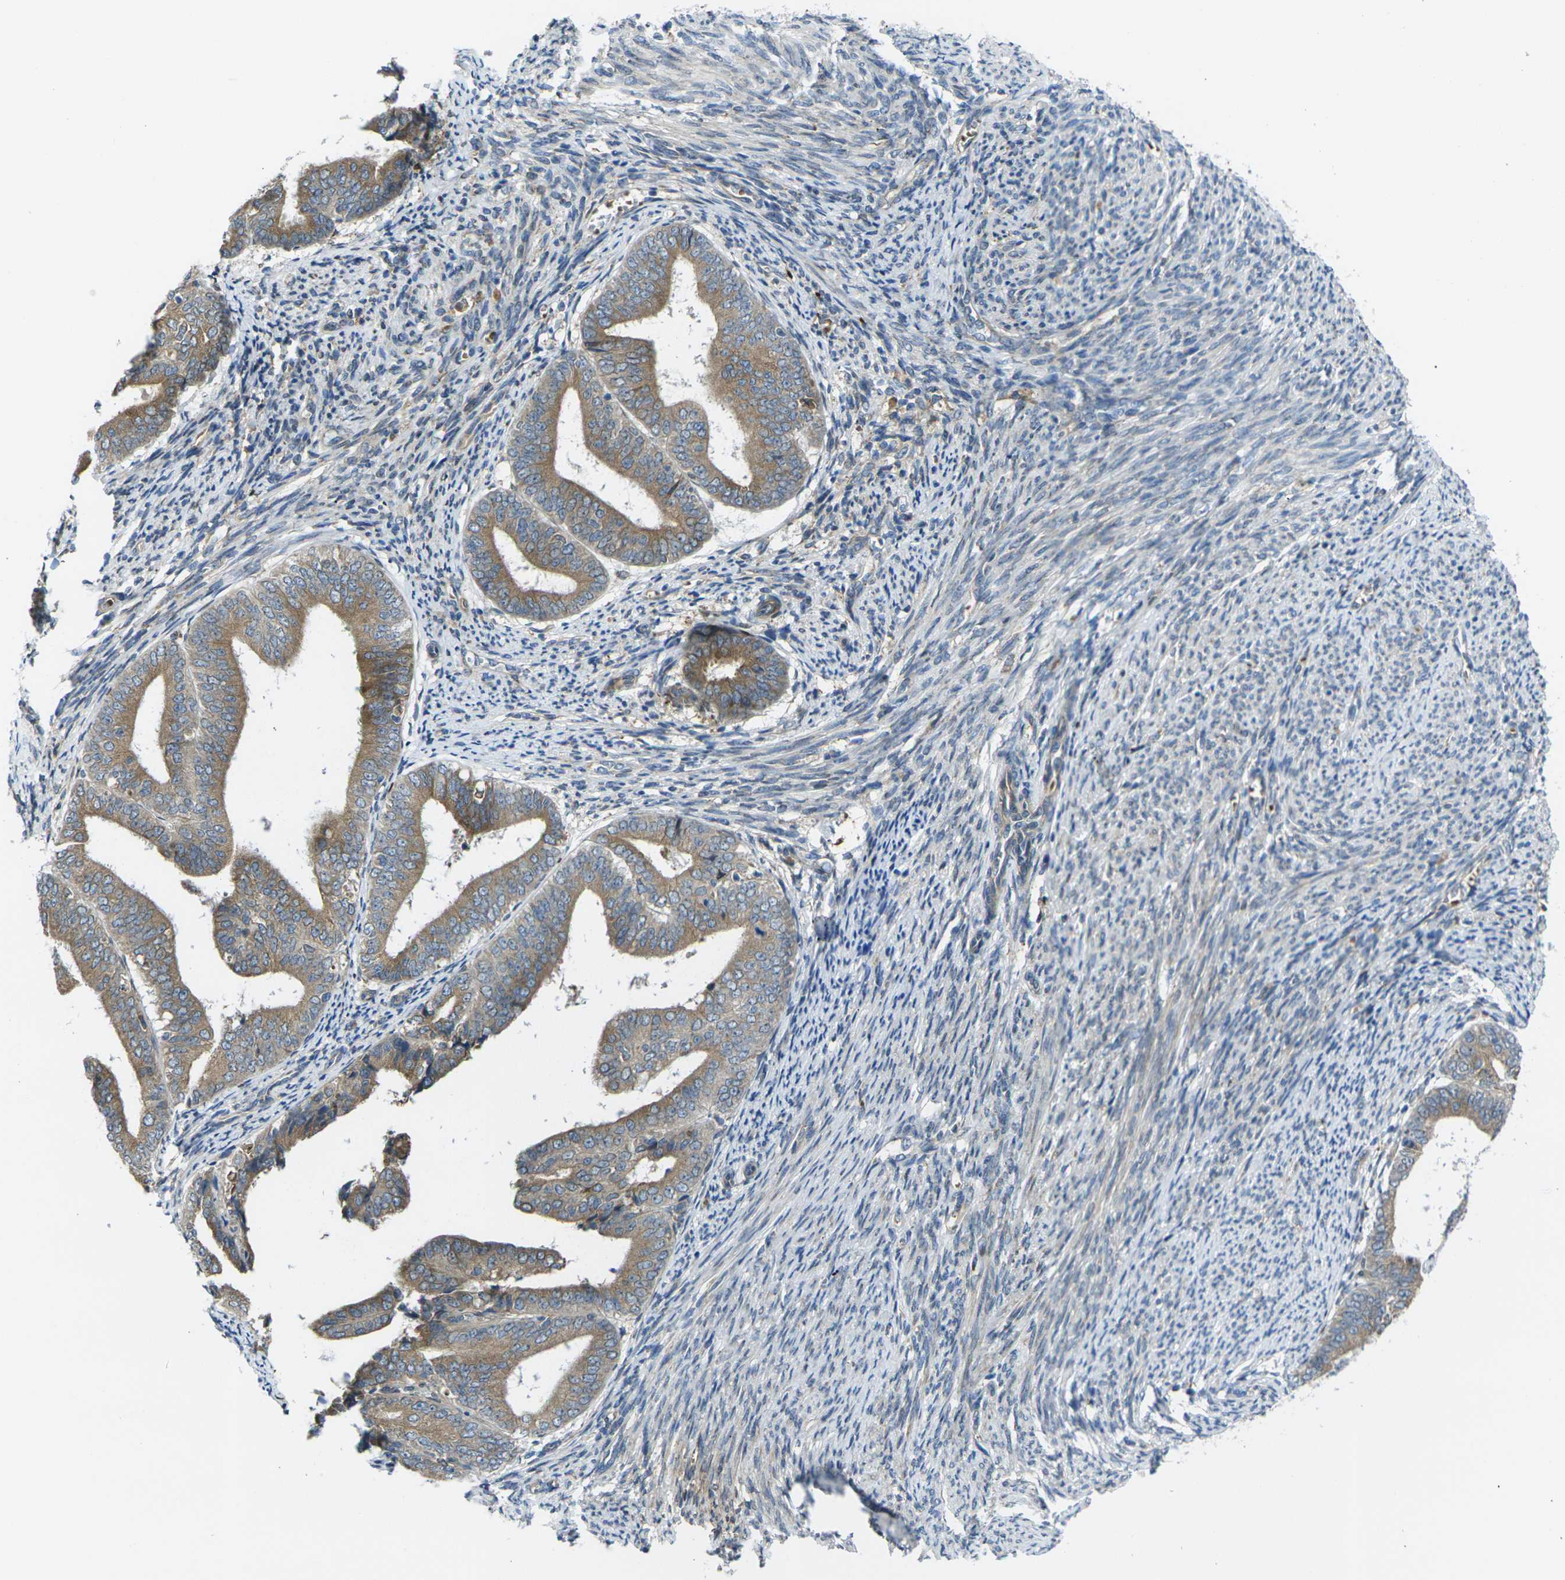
{"staining": {"intensity": "moderate", "quantity": ">75%", "location": "cytoplasmic/membranous"}, "tissue": "endometrial cancer", "cell_type": "Tumor cells", "image_type": "cancer", "snomed": [{"axis": "morphology", "description": "Adenocarcinoma, NOS"}, {"axis": "topography", "description": "Endometrium"}], "caption": "Brown immunohistochemical staining in human endometrial cancer displays moderate cytoplasmic/membranous positivity in about >75% of tumor cells. The staining was performed using DAB to visualize the protein expression in brown, while the nuclei were stained in blue with hematoxylin (Magnification: 20x).", "gene": "FZD1", "patient": {"sex": "female", "age": 63}}